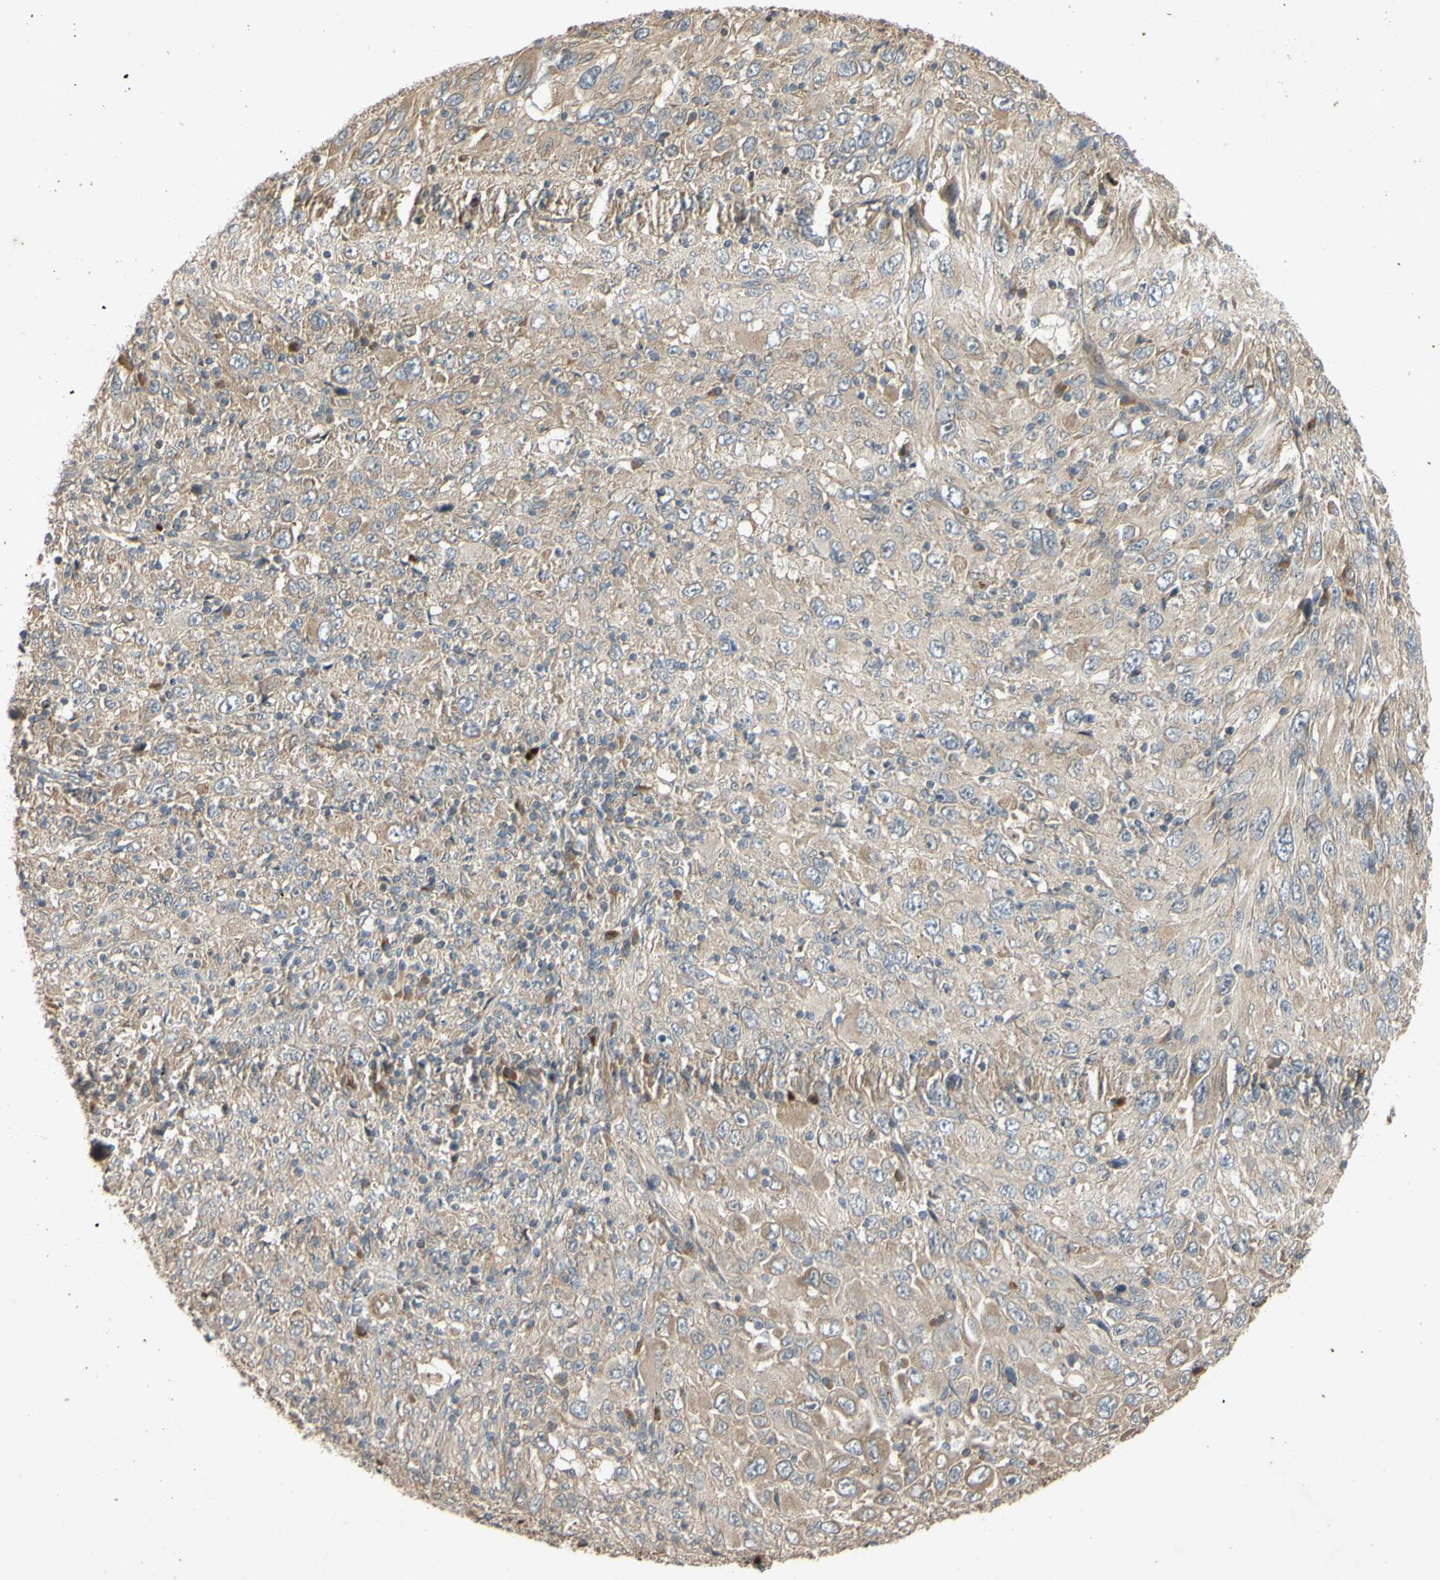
{"staining": {"intensity": "weak", "quantity": ">75%", "location": "cytoplasmic/membranous"}, "tissue": "melanoma", "cell_type": "Tumor cells", "image_type": "cancer", "snomed": [{"axis": "morphology", "description": "Malignant melanoma, Metastatic site"}, {"axis": "topography", "description": "Skin"}], "caption": "Immunohistochemical staining of human melanoma demonstrates low levels of weak cytoplasmic/membranous expression in about >75% of tumor cells.", "gene": "PARD6A", "patient": {"sex": "female", "age": 56}}